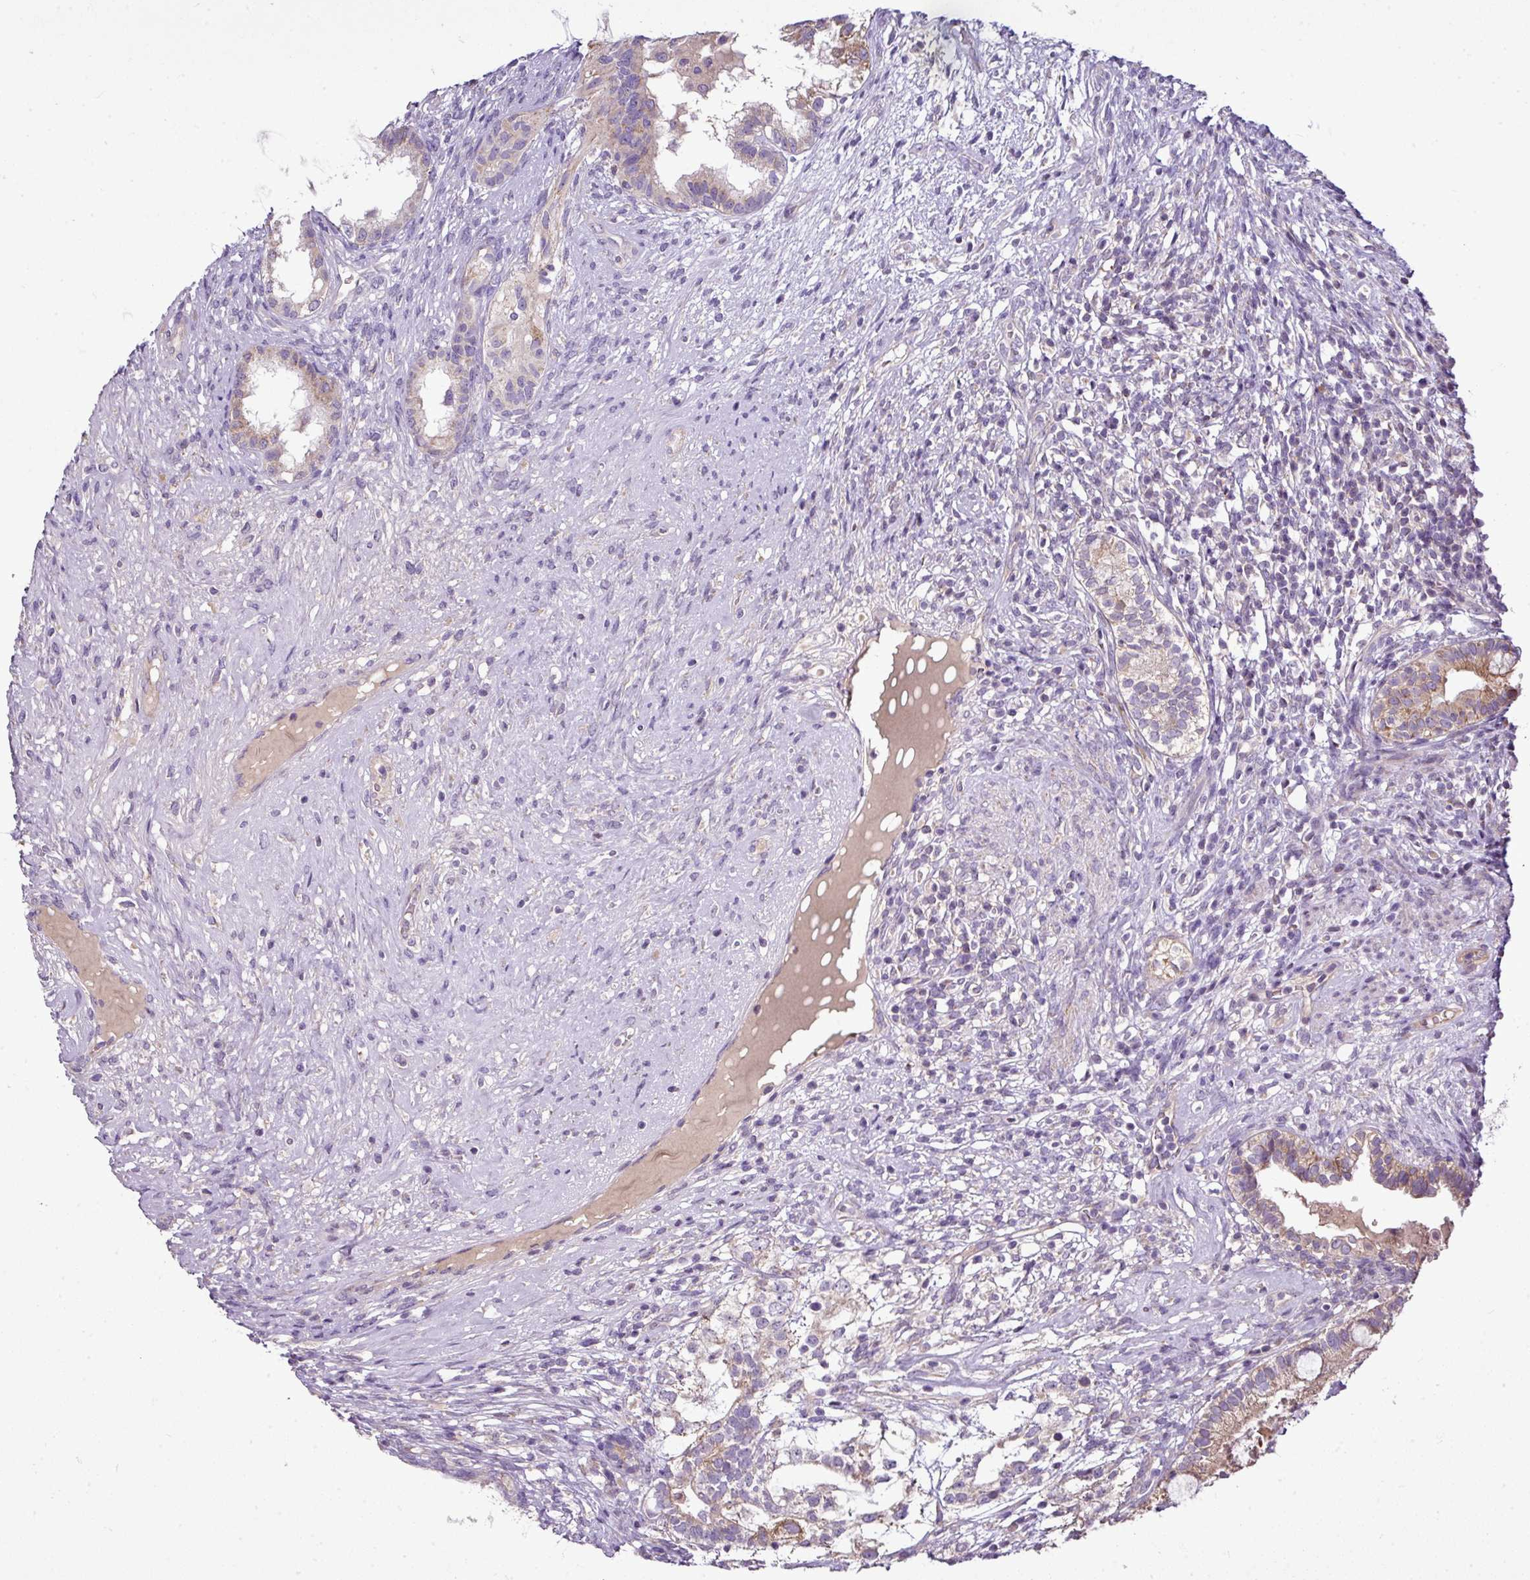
{"staining": {"intensity": "weak", "quantity": "25%-75%", "location": "cytoplasmic/membranous"}, "tissue": "testis cancer", "cell_type": "Tumor cells", "image_type": "cancer", "snomed": [{"axis": "morphology", "description": "Seminoma, NOS"}, {"axis": "morphology", "description": "Carcinoma, Embryonal, NOS"}, {"axis": "topography", "description": "Testis"}], "caption": "Testis embryonal carcinoma stained with immunohistochemistry shows weak cytoplasmic/membranous positivity in approximately 25%-75% of tumor cells.", "gene": "GAN", "patient": {"sex": "male", "age": 41}}